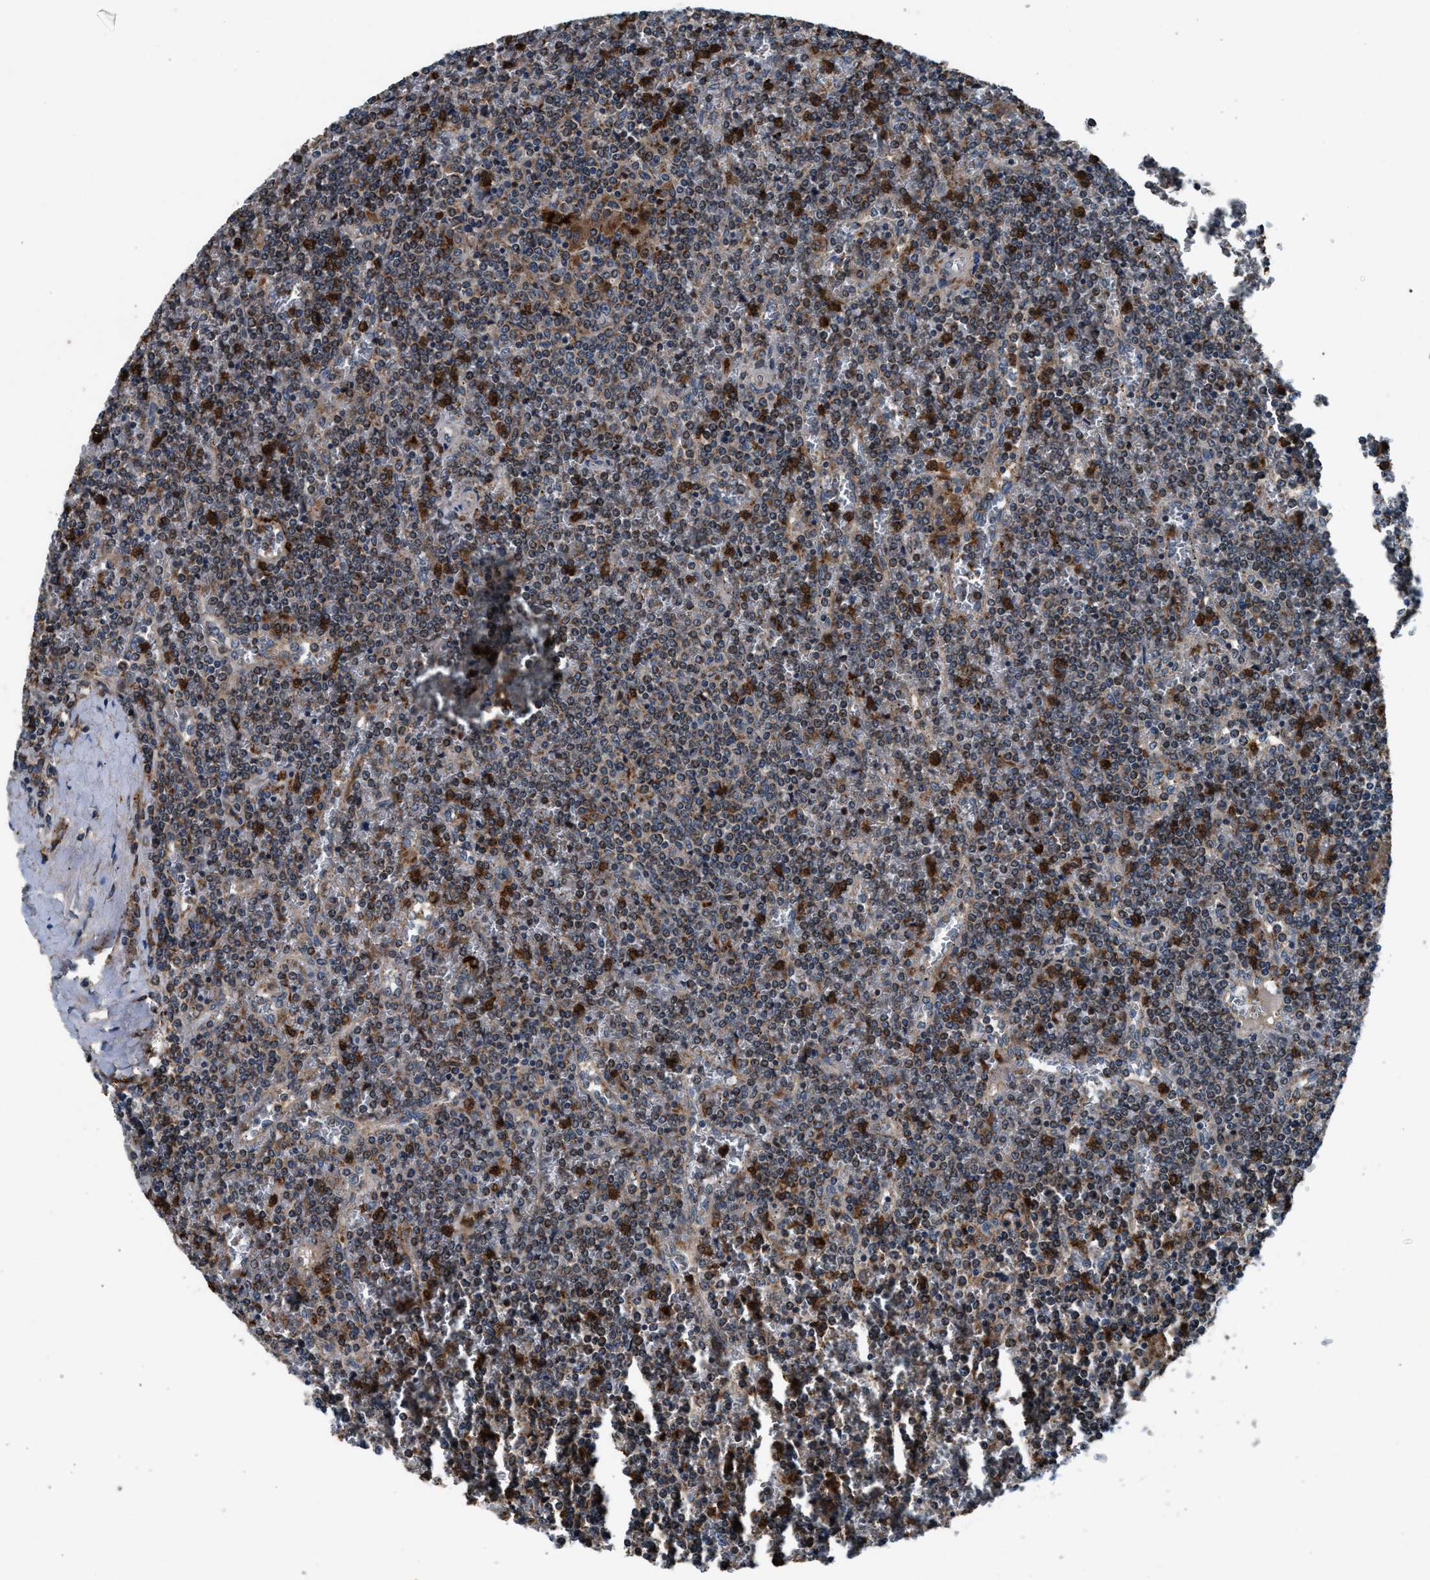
{"staining": {"intensity": "moderate", "quantity": "25%-75%", "location": "cytoplasmic/membranous"}, "tissue": "lymphoma", "cell_type": "Tumor cells", "image_type": "cancer", "snomed": [{"axis": "morphology", "description": "Malignant lymphoma, non-Hodgkin's type, Low grade"}, {"axis": "topography", "description": "Spleen"}], "caption": "Immunohistochemistry (DAB) staining of lymphoma reveals moderate cytoplasmic/membranous protein expression in approximately 25%-75% of tumor cells.", "gene": "FAM221A", "patient": {"sex": "female", "age": 19}}